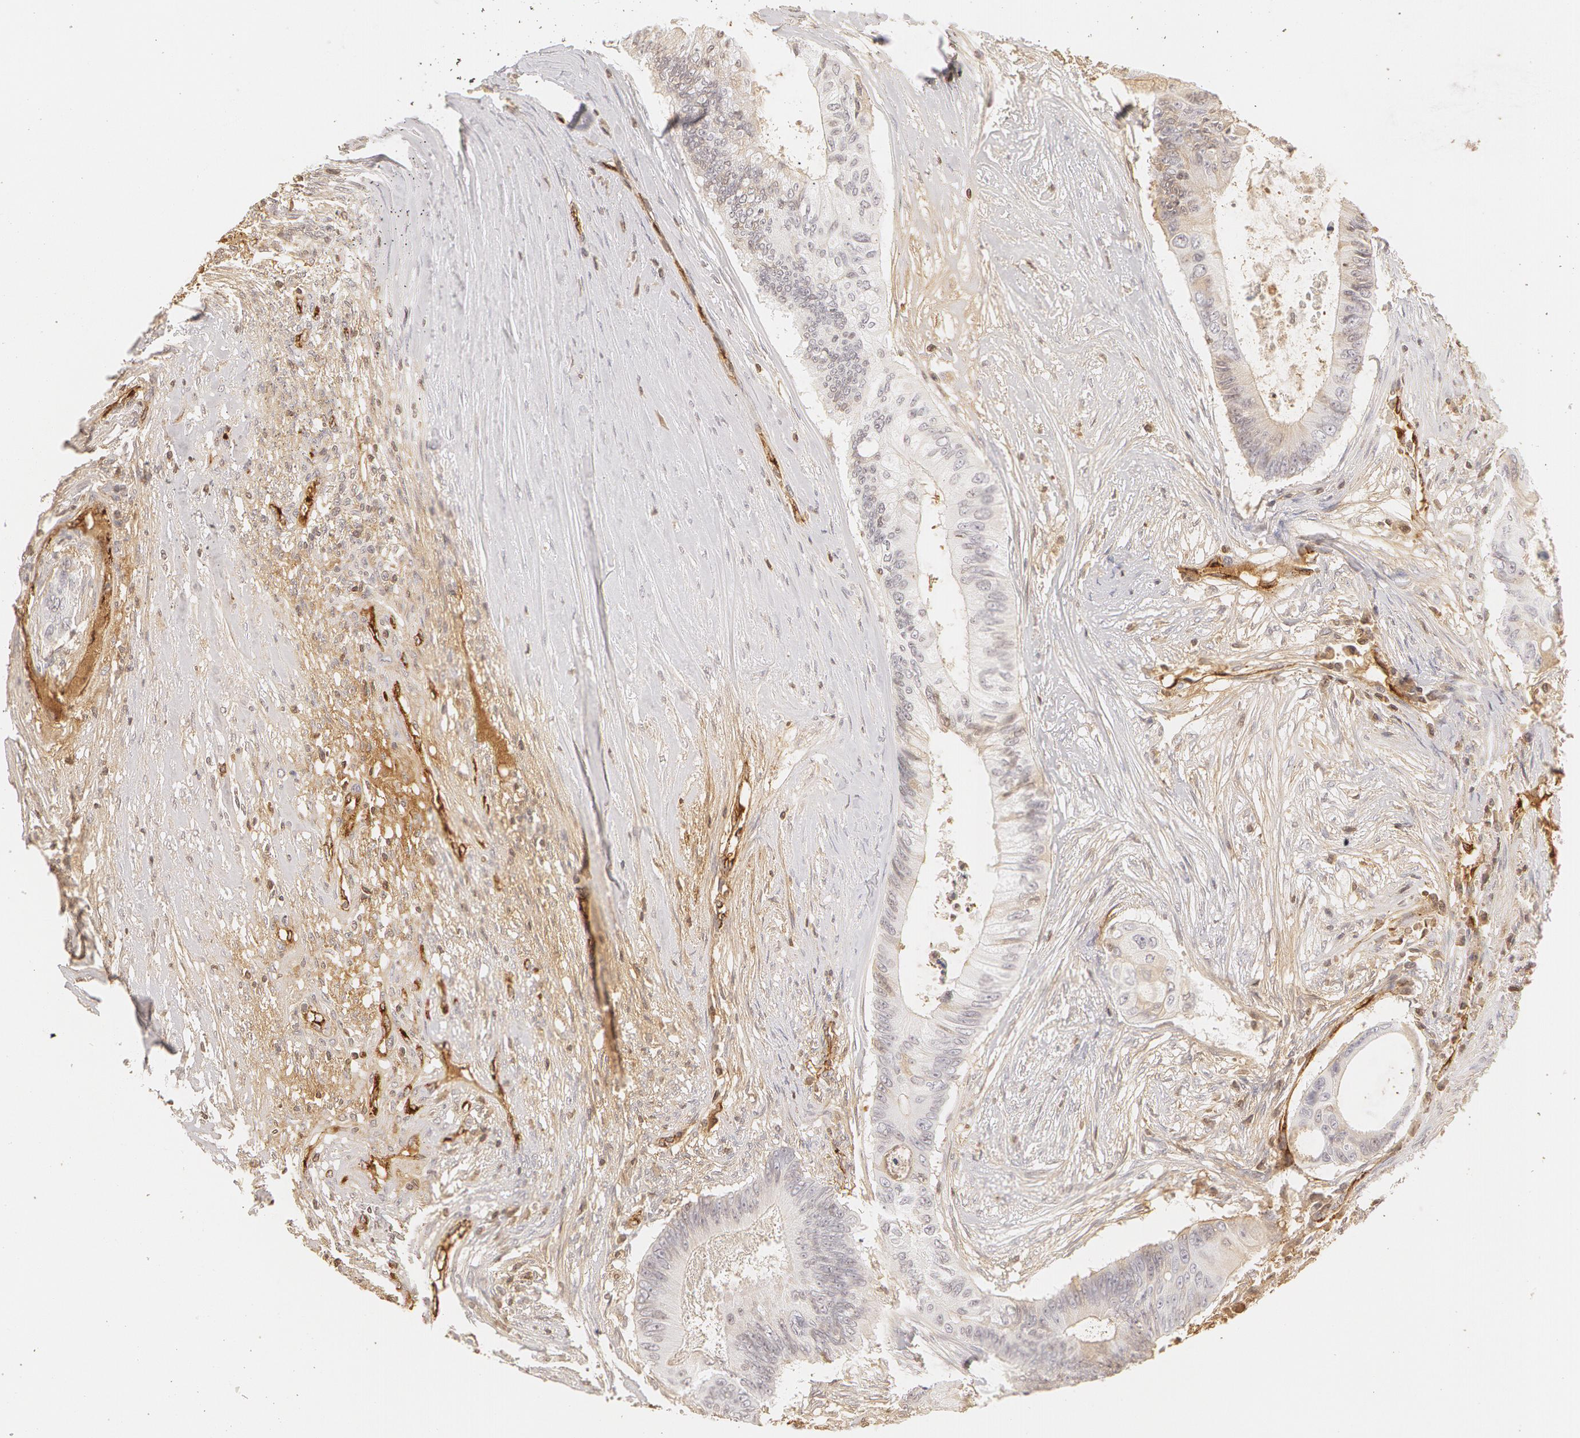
{"staining": {"intensity": "negative", "quantity": "none", "location": "none"}, "tissue": "colorectal cancer", "cell_type": "Tumor cells", "image_type": "cancer", "snomed": [{"axis": "morphology", "description": "Adenocarcinoma, NOS"}, {"axis": "topography", "description": "Colon"}], "caption": "IHC image of colorectal cancer (adenocarcinoma) stained for a protein (brown), which reveals no expression in tumor cells.", "gene": "VWF", "patient": {"sex": "male", "age": 65}}